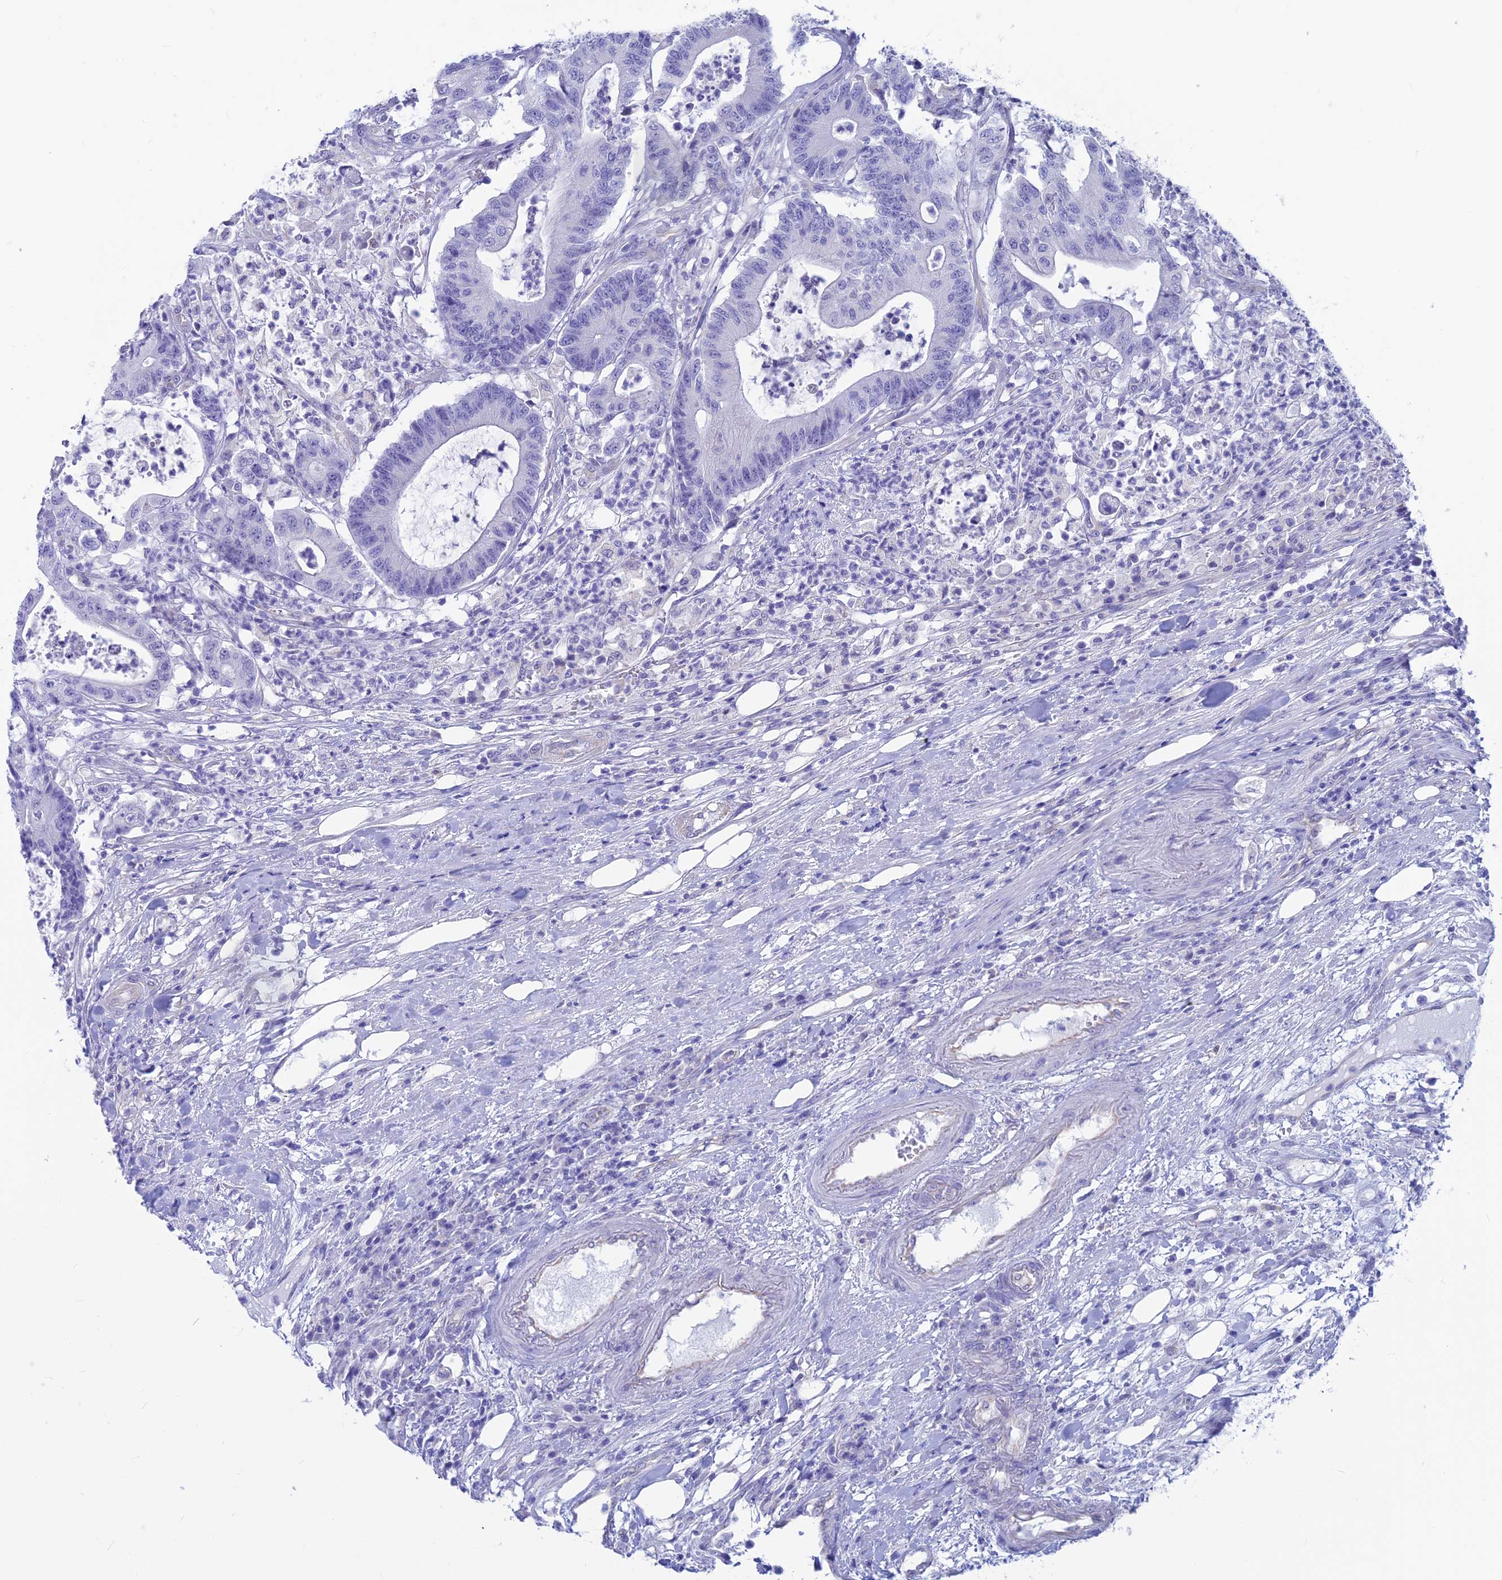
{"staining": {"intensity": "negative", "quantity": "none", "location": "none"}, "tissue": "colorectal cancer", "cell_type": "Tumor cells", "image_type": "cancer", "snomed": [{"axis": "morphology", "description": "Adenocarcinoma, NOS"}, {"axis": "topography", "description": "Colon"}], "caption": "A high-resolution micrograph shows immunohistochemistry staining of colorectal cancer (adenocarcinoma), which displays no significant expression in tumor cells.", "gene": "GNGT2", "patient": {"sex": "female", "age": 84}}